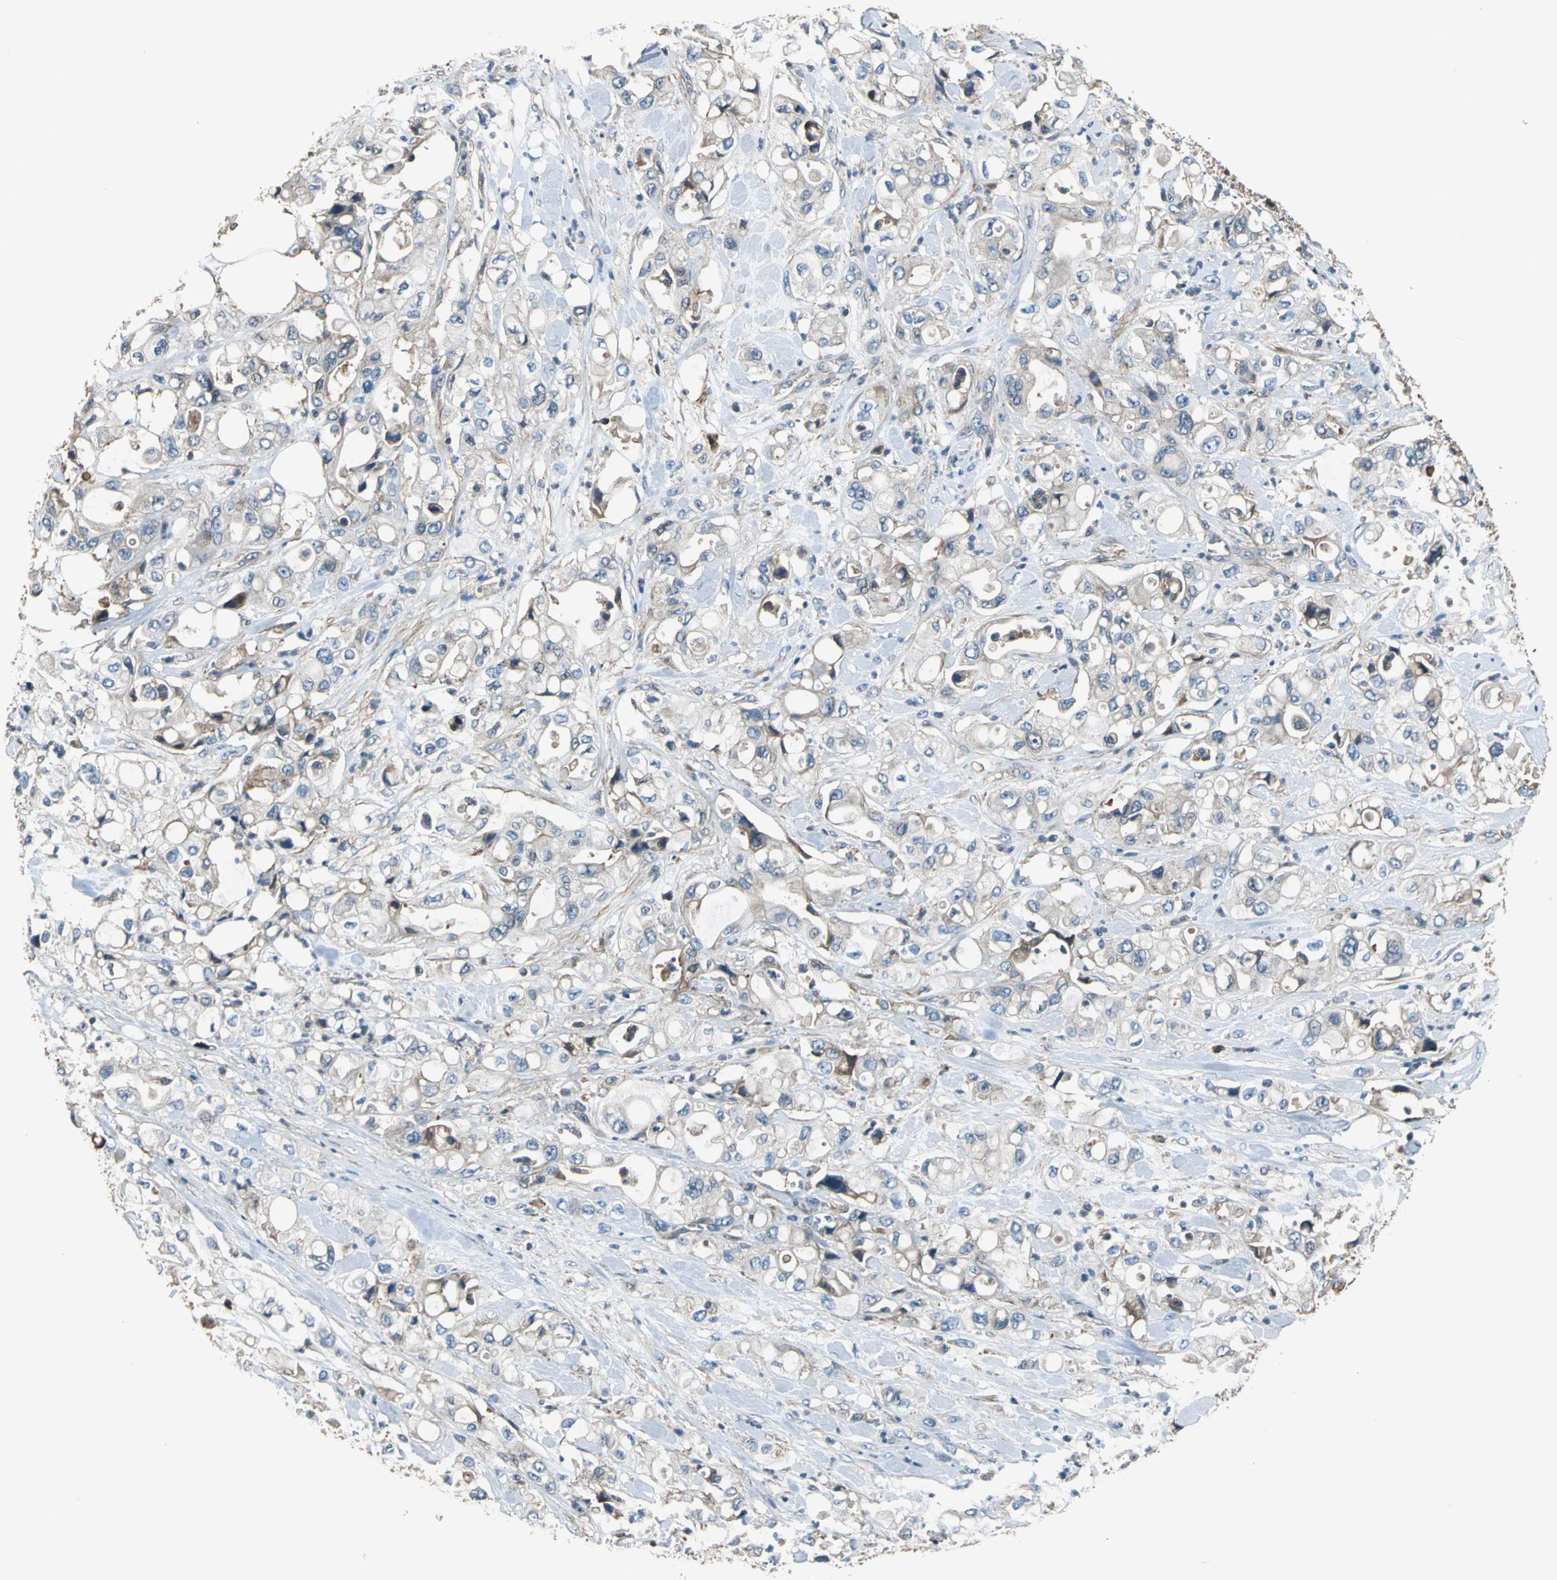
{"staining": {"intensity": "weak", "quantity": "25%-75%", "location": "cytoplasmic/membranous"}, "tissue": "pancreatic cancer", "cell_type": "Tumor cells", "image_type": "cancer", "snomed": [{"axis": "morphology", "description": "Adenocarcinoma, NOS"}, {"axis": "topography", "description": "Pancreas"}], "caption": "Human pancreatic cancer stained for a protein (brown) exhibits weak cytoplasmic/membranous positive staining in approximately 25%-75% of tumor cells.", "gene": "PARVA", "patient": {"sex": "male", "age": 70}}